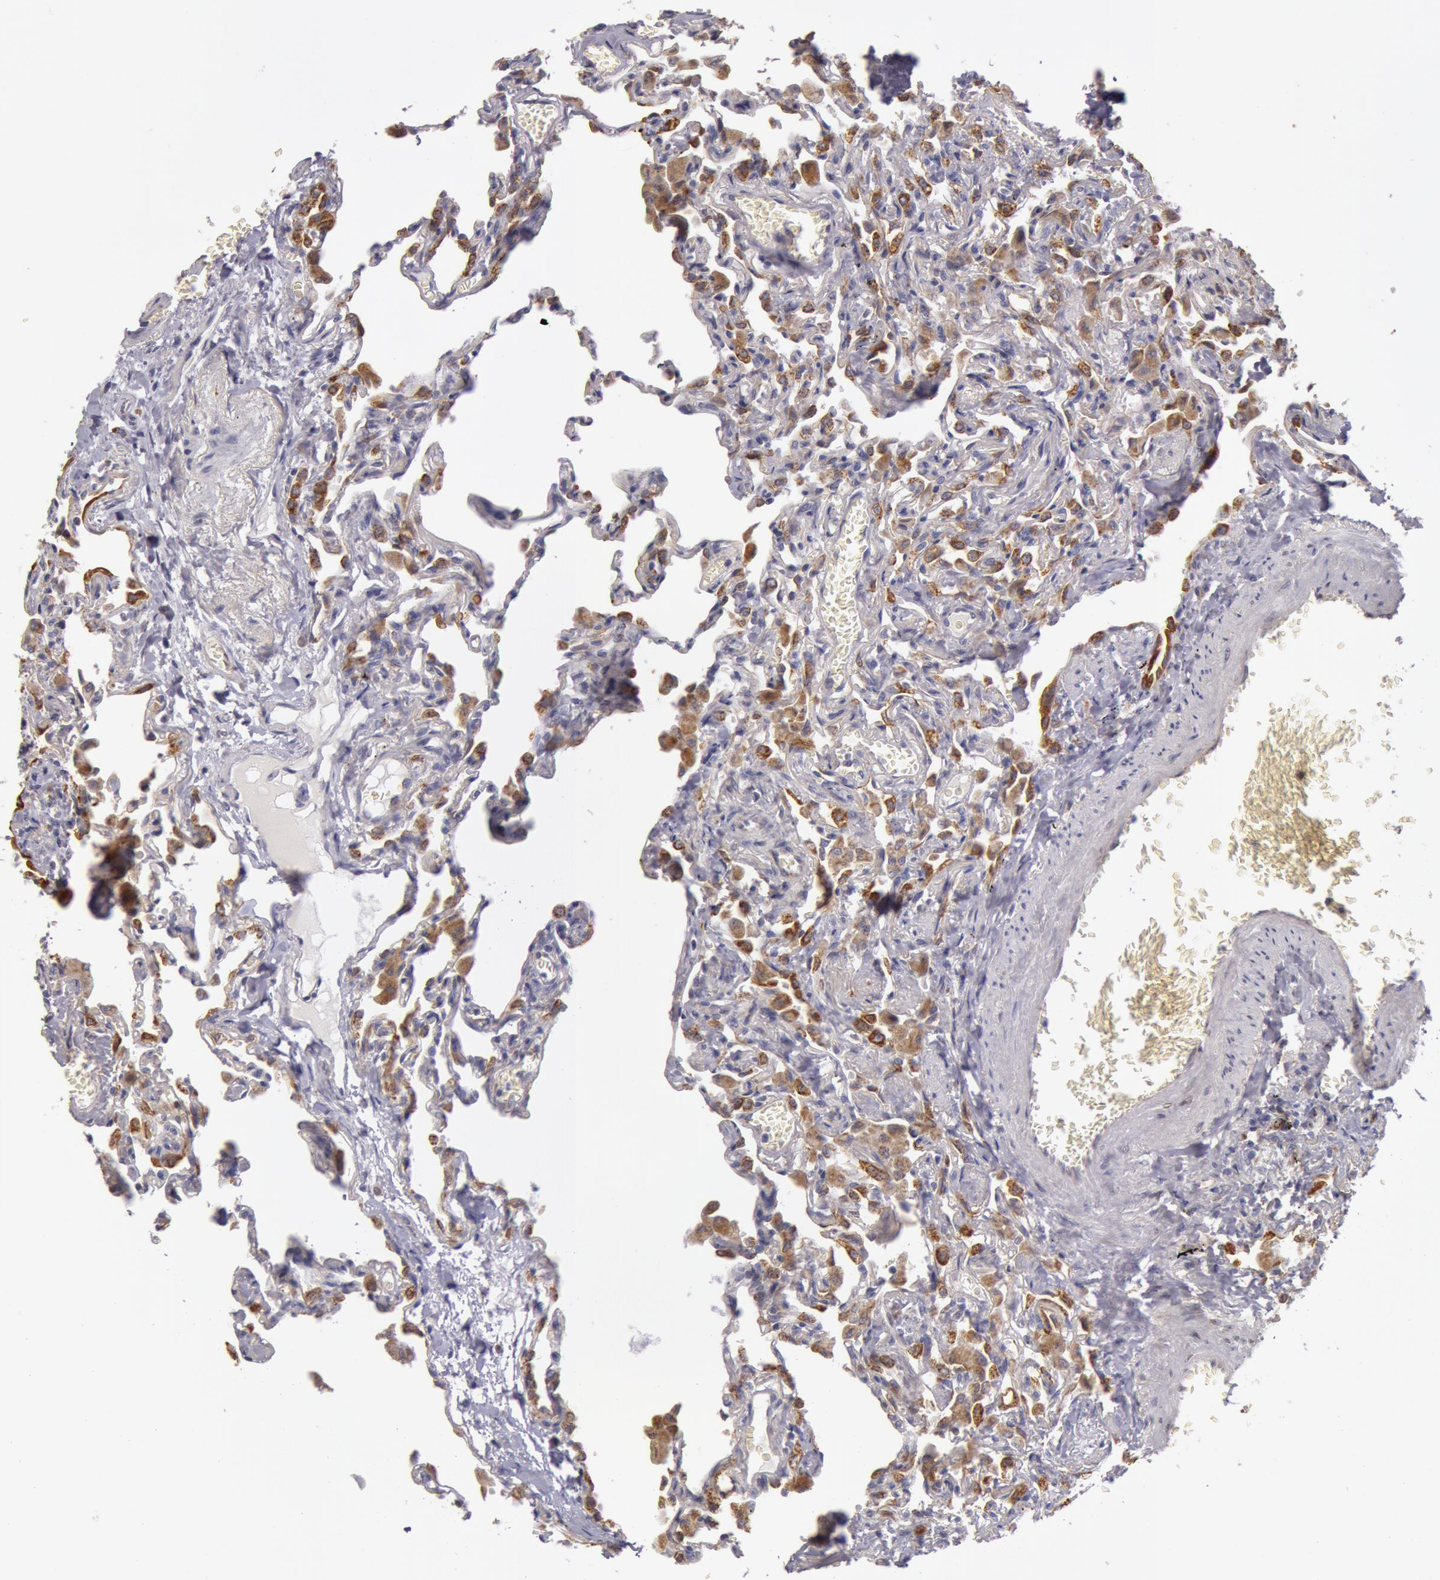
{"staining": {"intensity": "moderate", "quantity": "25%-75%", "location": "cytoplasmic/membranous"}, "tissue": "lung", "cell_type": "Alveolar cells", "image_type": "normal", "snomed": [{"axis": "morphology", "description": "Normal tissue, NOS"}, {"axis": "topography", "description": "Lung"}], "caption": "Immunohistochemistry (IHC) of normal lung shows medium levels of moderate cytoplasmic/membranous positivity in approximately 25%-75% of alveolar cells.", "gene": "KRT18", "patient": {"sex": "male", "age": 73}}